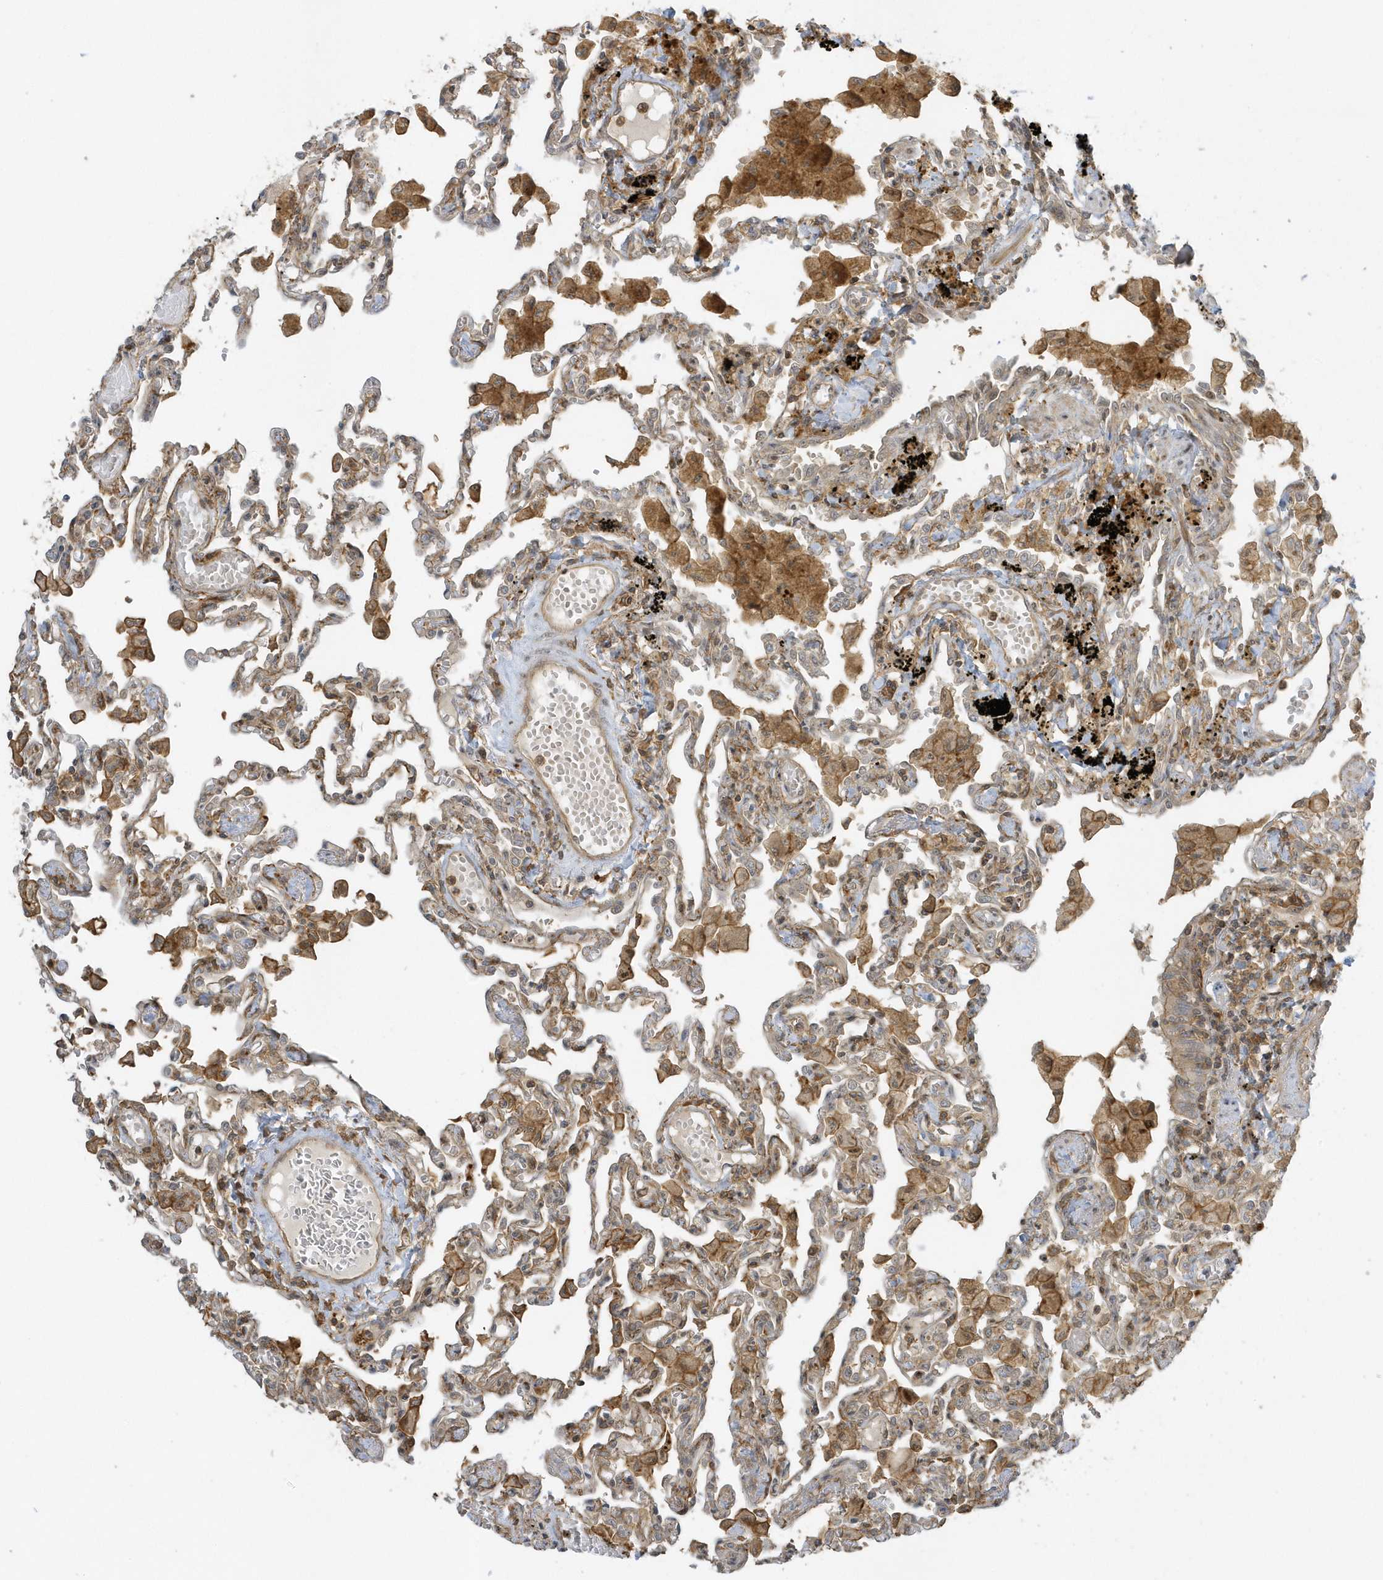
{"staining": {"intensity": "weak", "quantity": "<25%", "location": "cytoplasmic/membranous"}, "tissue": "lung", "cell_type": "Alveolar cells", "image_type": "normal", "snomed": [{"axis": "morphology", "description": "Normal tissue, NOS"}, {"axis": "topography", "description": "Bronchus"}, {"axis": "topography", "description": "Lung"}], "caption": "Histopathology image shows no protein positivity in alveolar cells of unremarkable lung.", "gene": "ZBTB8A", "patient": {"sex": "female", "age": 49}}